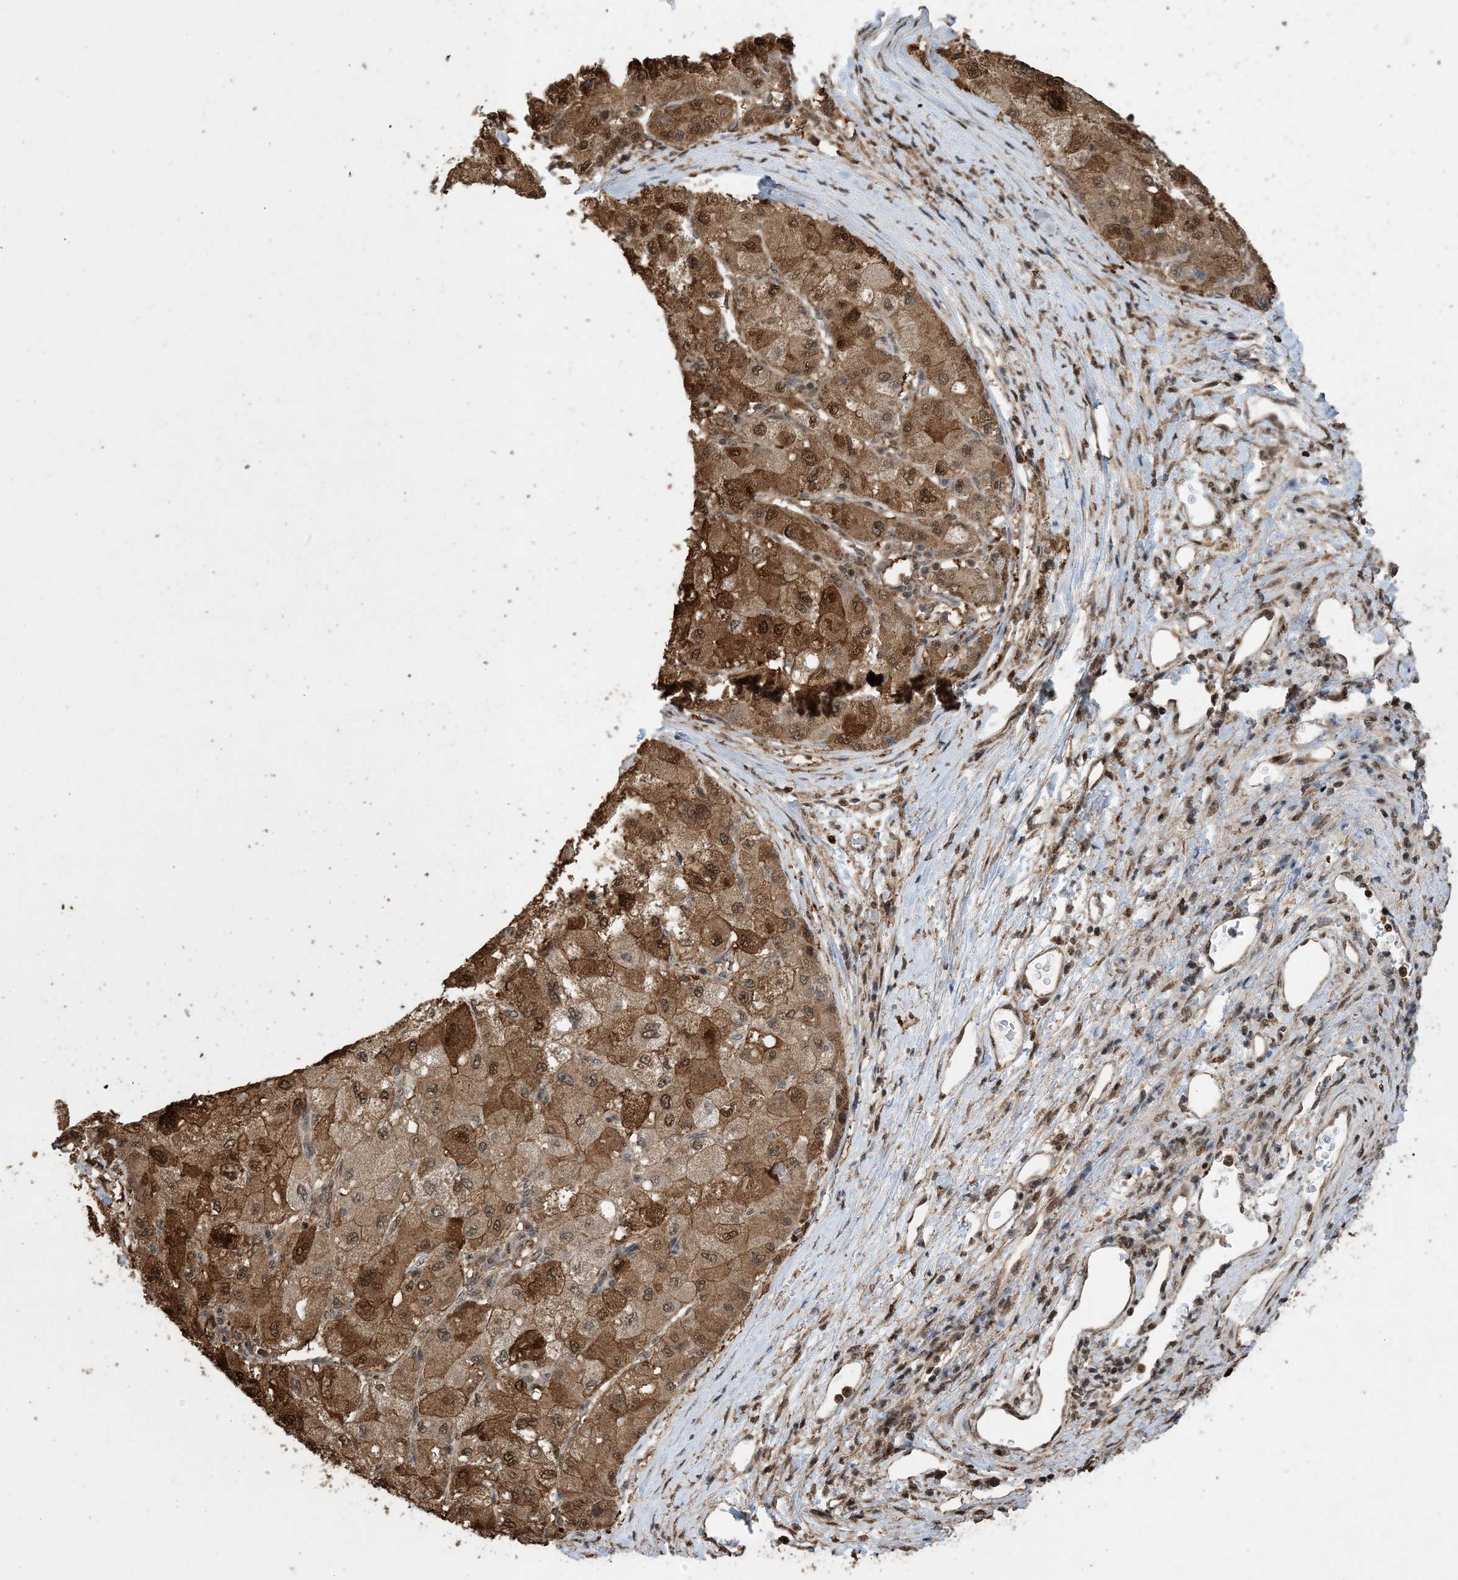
{"staining": {"intensity": "strong", "quantity": ">75%", "location": "cytoplasmic/membranous,nuclear"}, "tissue": "liver cancer", "cell_type": "Tumor cells", "image_type": "cancer", "snomed": [{"axis": "morphology", "description": "Carcinoma, Hepatocellular, NOS"}, {"axis": "topography", "description": "Liver"}], "caption": "Strong cytoplasmic/membranous and nuclear protein positivity is present in approximately >75% of tumor cells in liver cancer (hepatocellular carcinoma).", "gene": "HSPA1A", "patient": {"sex": "male", "age": 80}}